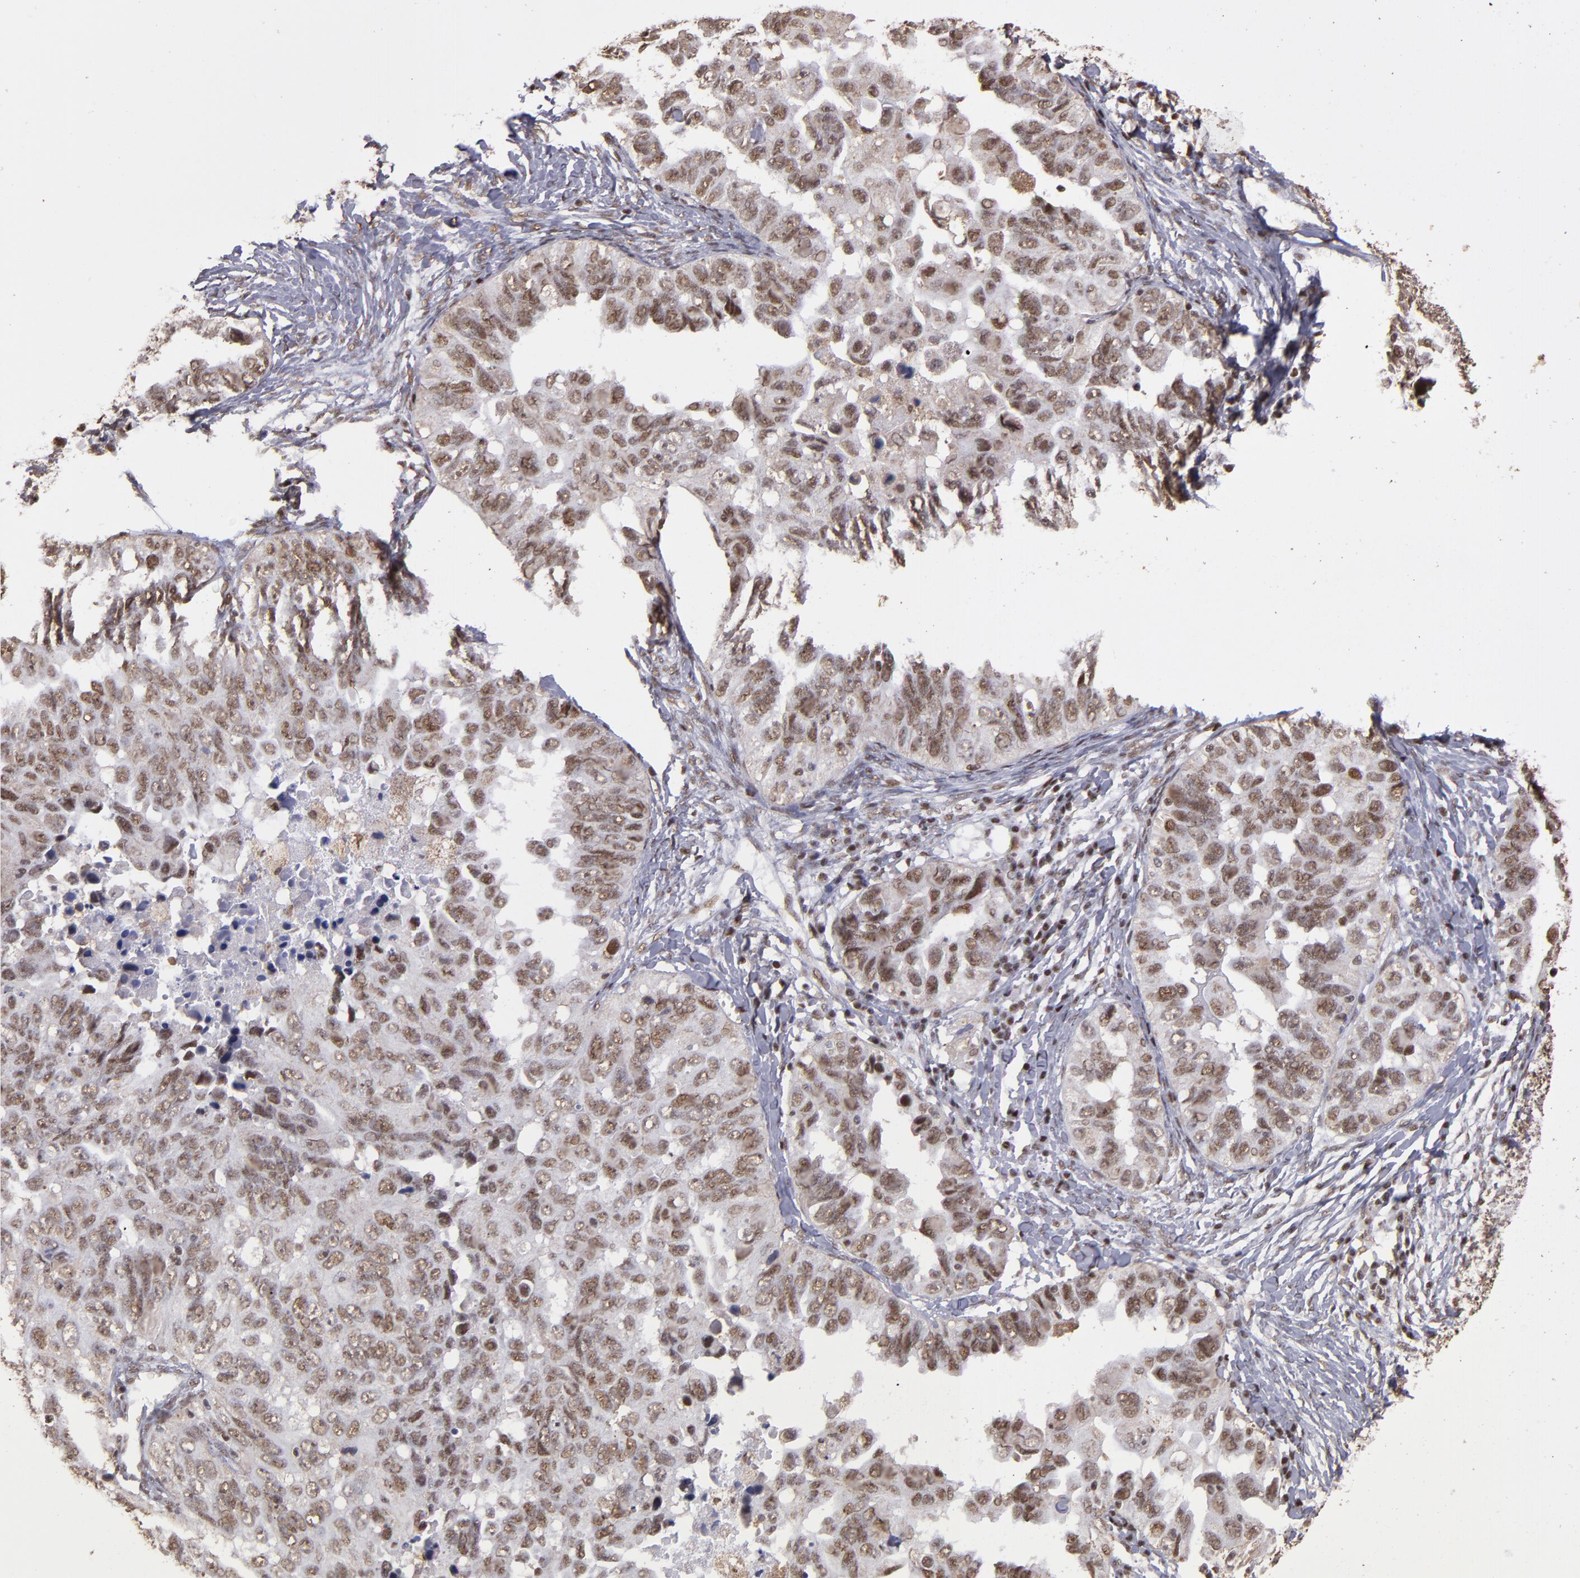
{"staining": {"intensity": "moderate", "quantity": ">75%", "location": "nuclear"}, "tissue": "ovarian cancer", "cell_type": "Tumor cells", "image_type": "cancer", "snomed": [{"axis": "morphology", "description": "Cystadenocarcinoma, serous, NOS"}, {"axis": "topography", "description": "Ovary"}], "caption": "A medium amount of moderate nuclear staining is appreciated in approximately >75% of tumor cells in ovarian cancer (serous cystadenocarcinoma) tissue. Nuclei are stained in blue.", "gene": "SP1", "patient": {"sex": "female", "age": 82}}